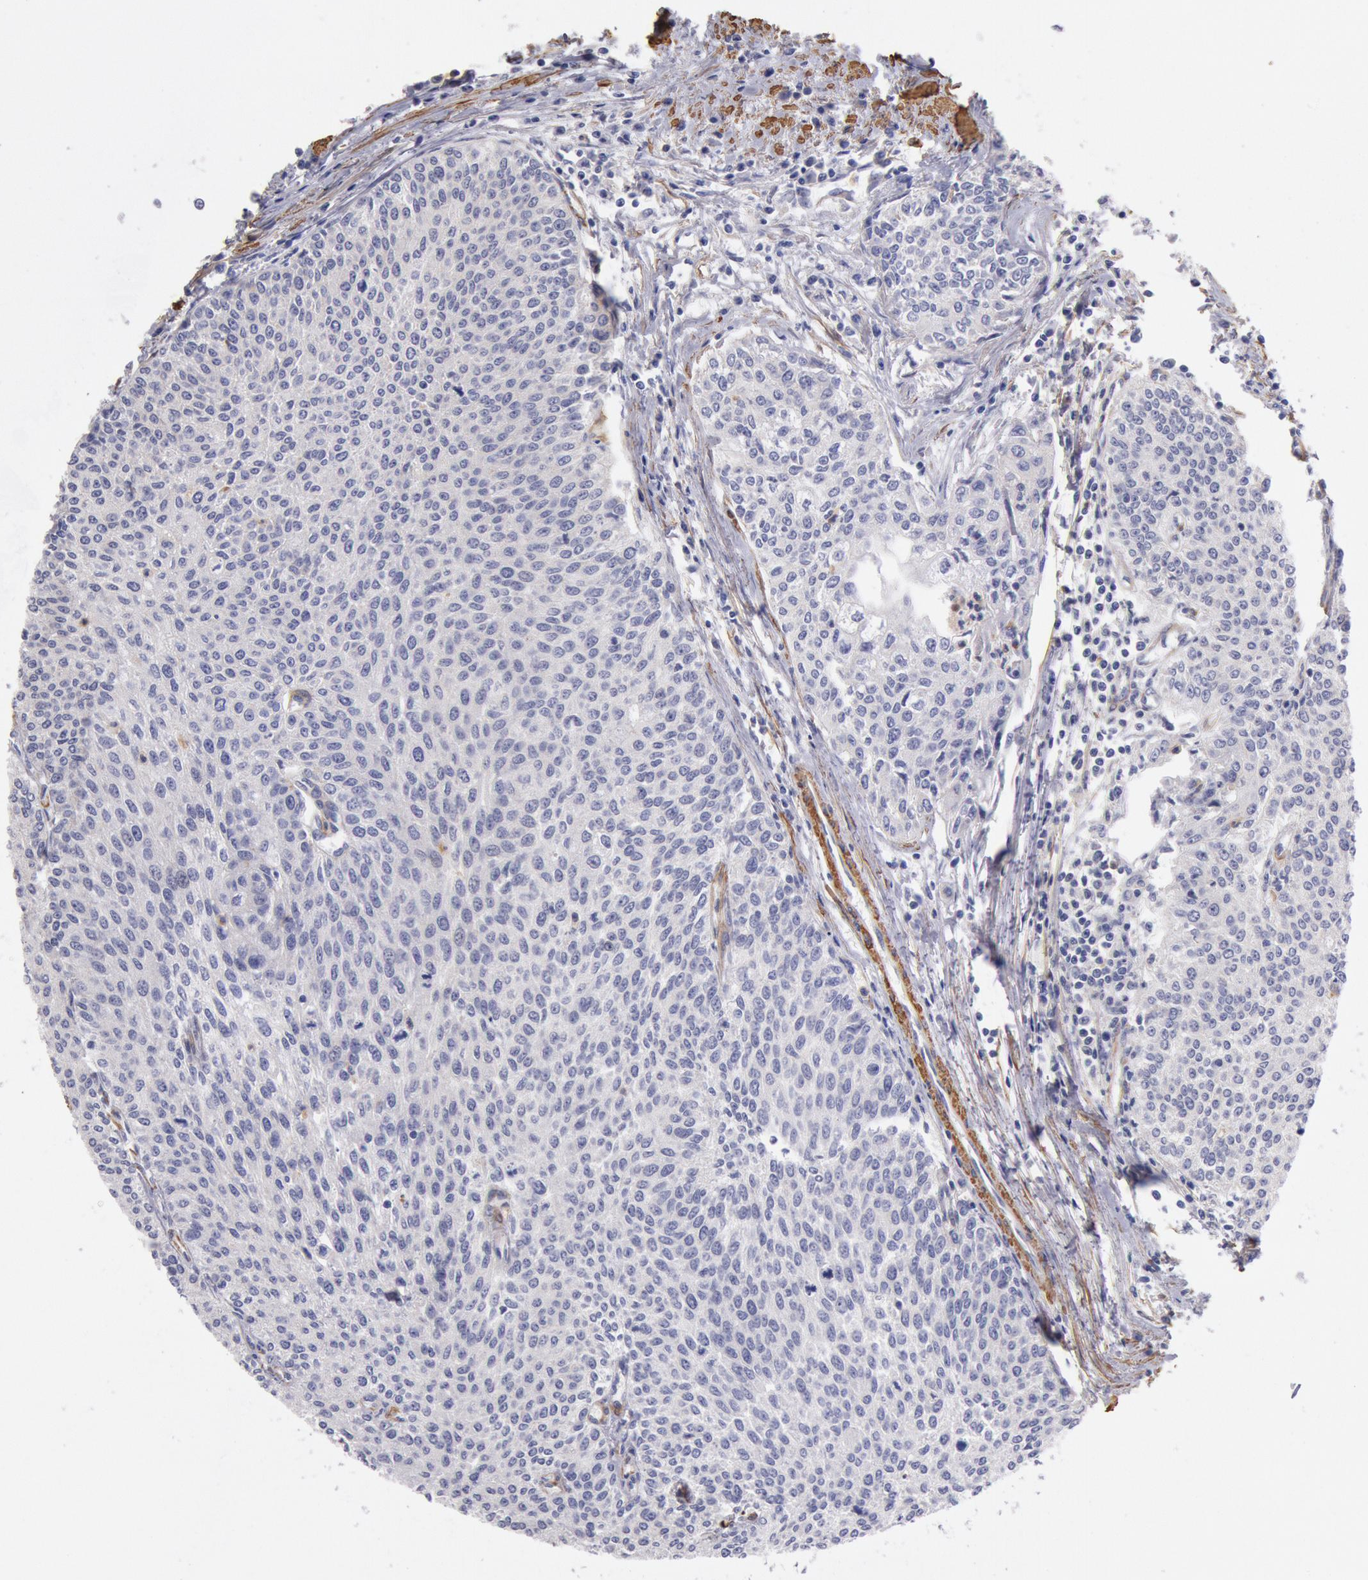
{"staining": {"intensity": "weak", "quantity": ">75%", "location": "cytoplasmic/membranous"}, "tissue": "urothelial cancer", "cell_type": "Tumor cells", "image_type": "cancer", "snomed": [{"axis": "morphology", "description": "Urothelial carcinoma, Low grade"}, {"axis": "topography", "description": "Urinary bladder"}], "caption": "Human urothelial carcinoma (low-grade) stained with a protein marker exhibits weak staining in tumor cells.", "gene": "TMED8", "patient": {"sex": "female", "age": 73}}